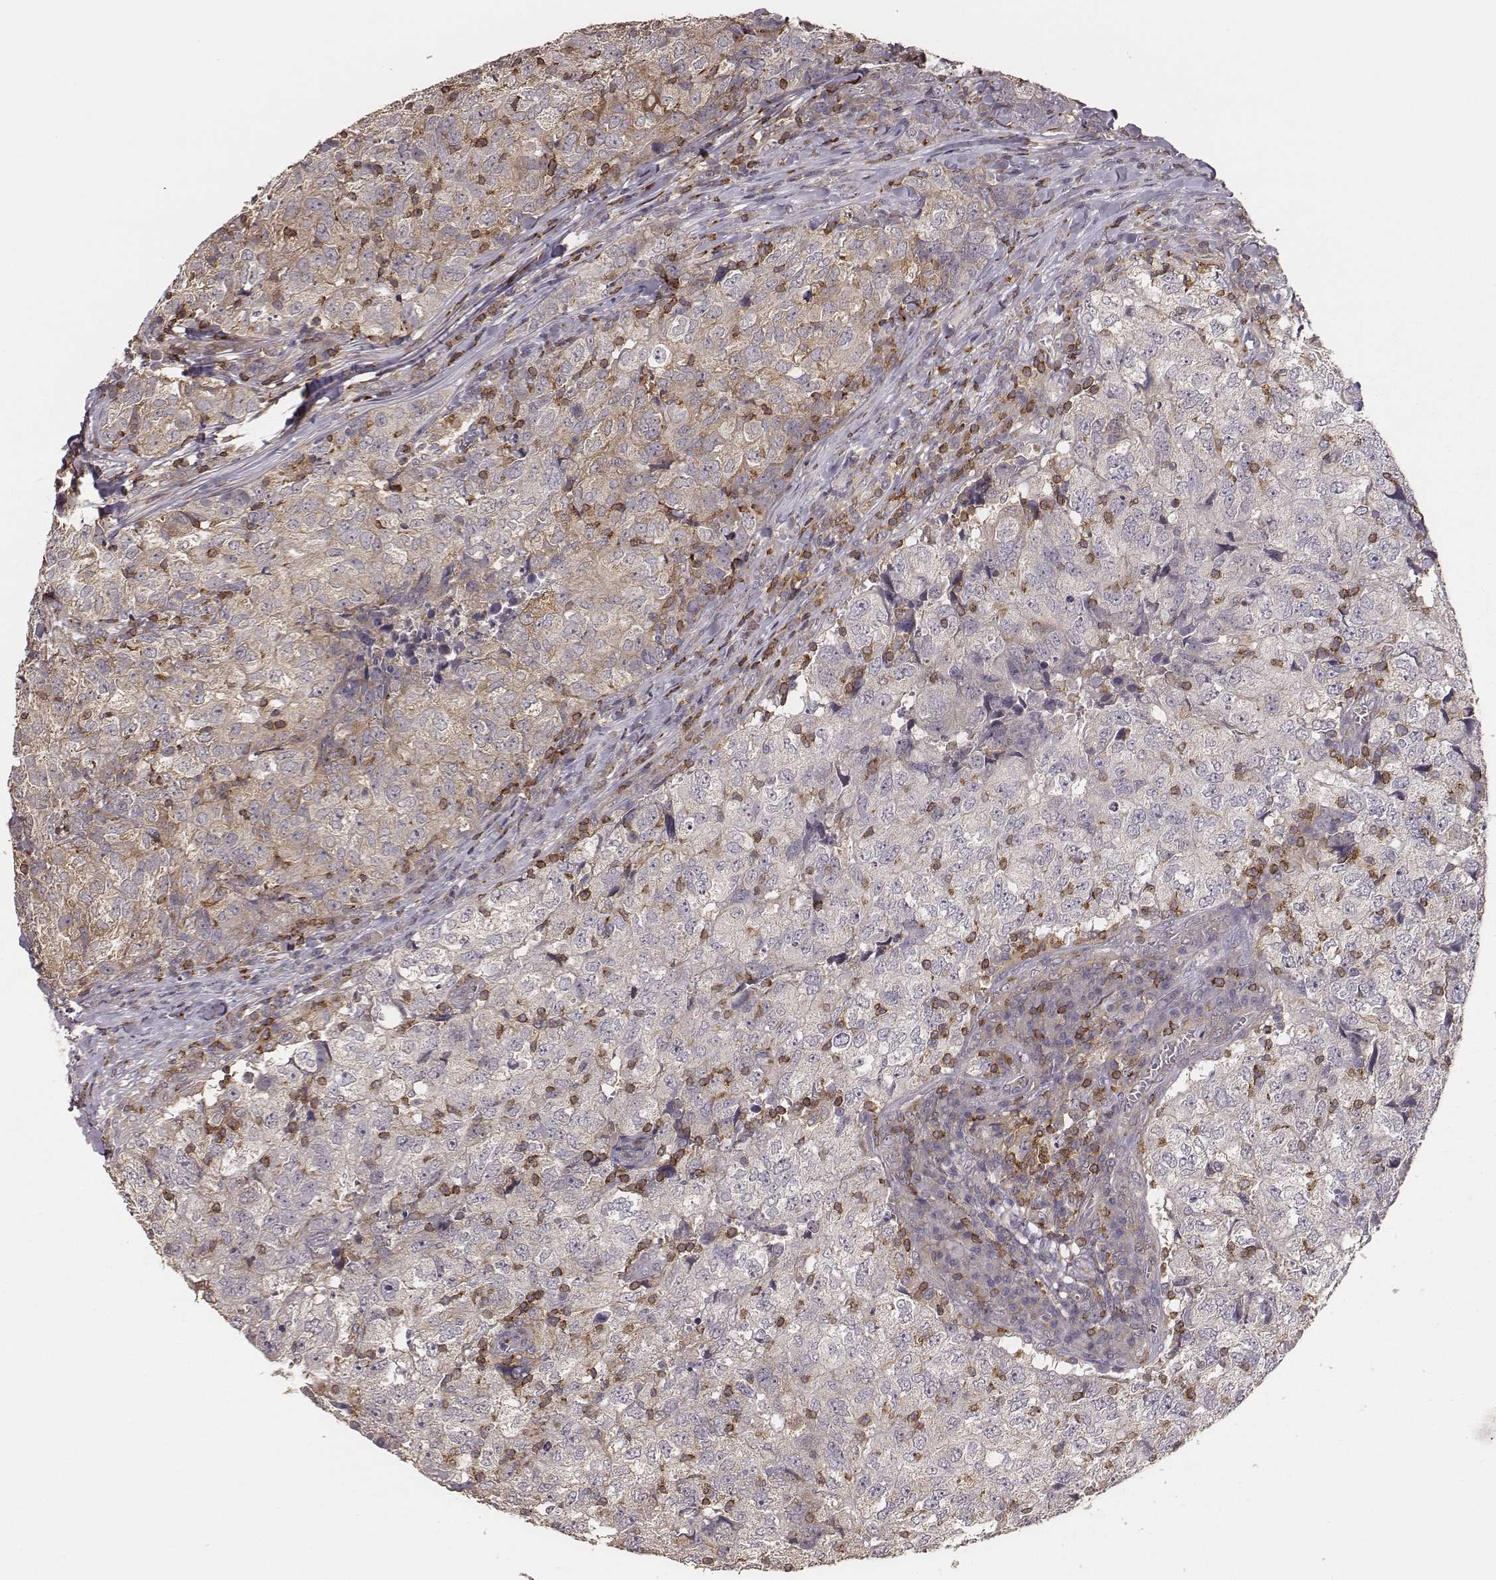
{"staining": {"intensity": "weak", "quantity": "25%-75%", "location": "cytoplasmic/membranous"}, "tissue": "breast cancer", "cell_type": "Tumor cells", "image_type": "cancer", "snomed": [{"axis": "morphology", "description": "Duct carcinoma"}, {"axis": "topography", "description": "Breast"}], "caption": "This image reveals immunohistochemistry (IHC) staining of infiltrating ductal carcinoma (breast), with low weak cytoplasmic/membranous staining in about 25%-75% of tumor cells.", "gene": "PILRA", "patient": {"sex": "female", "age": 30}}